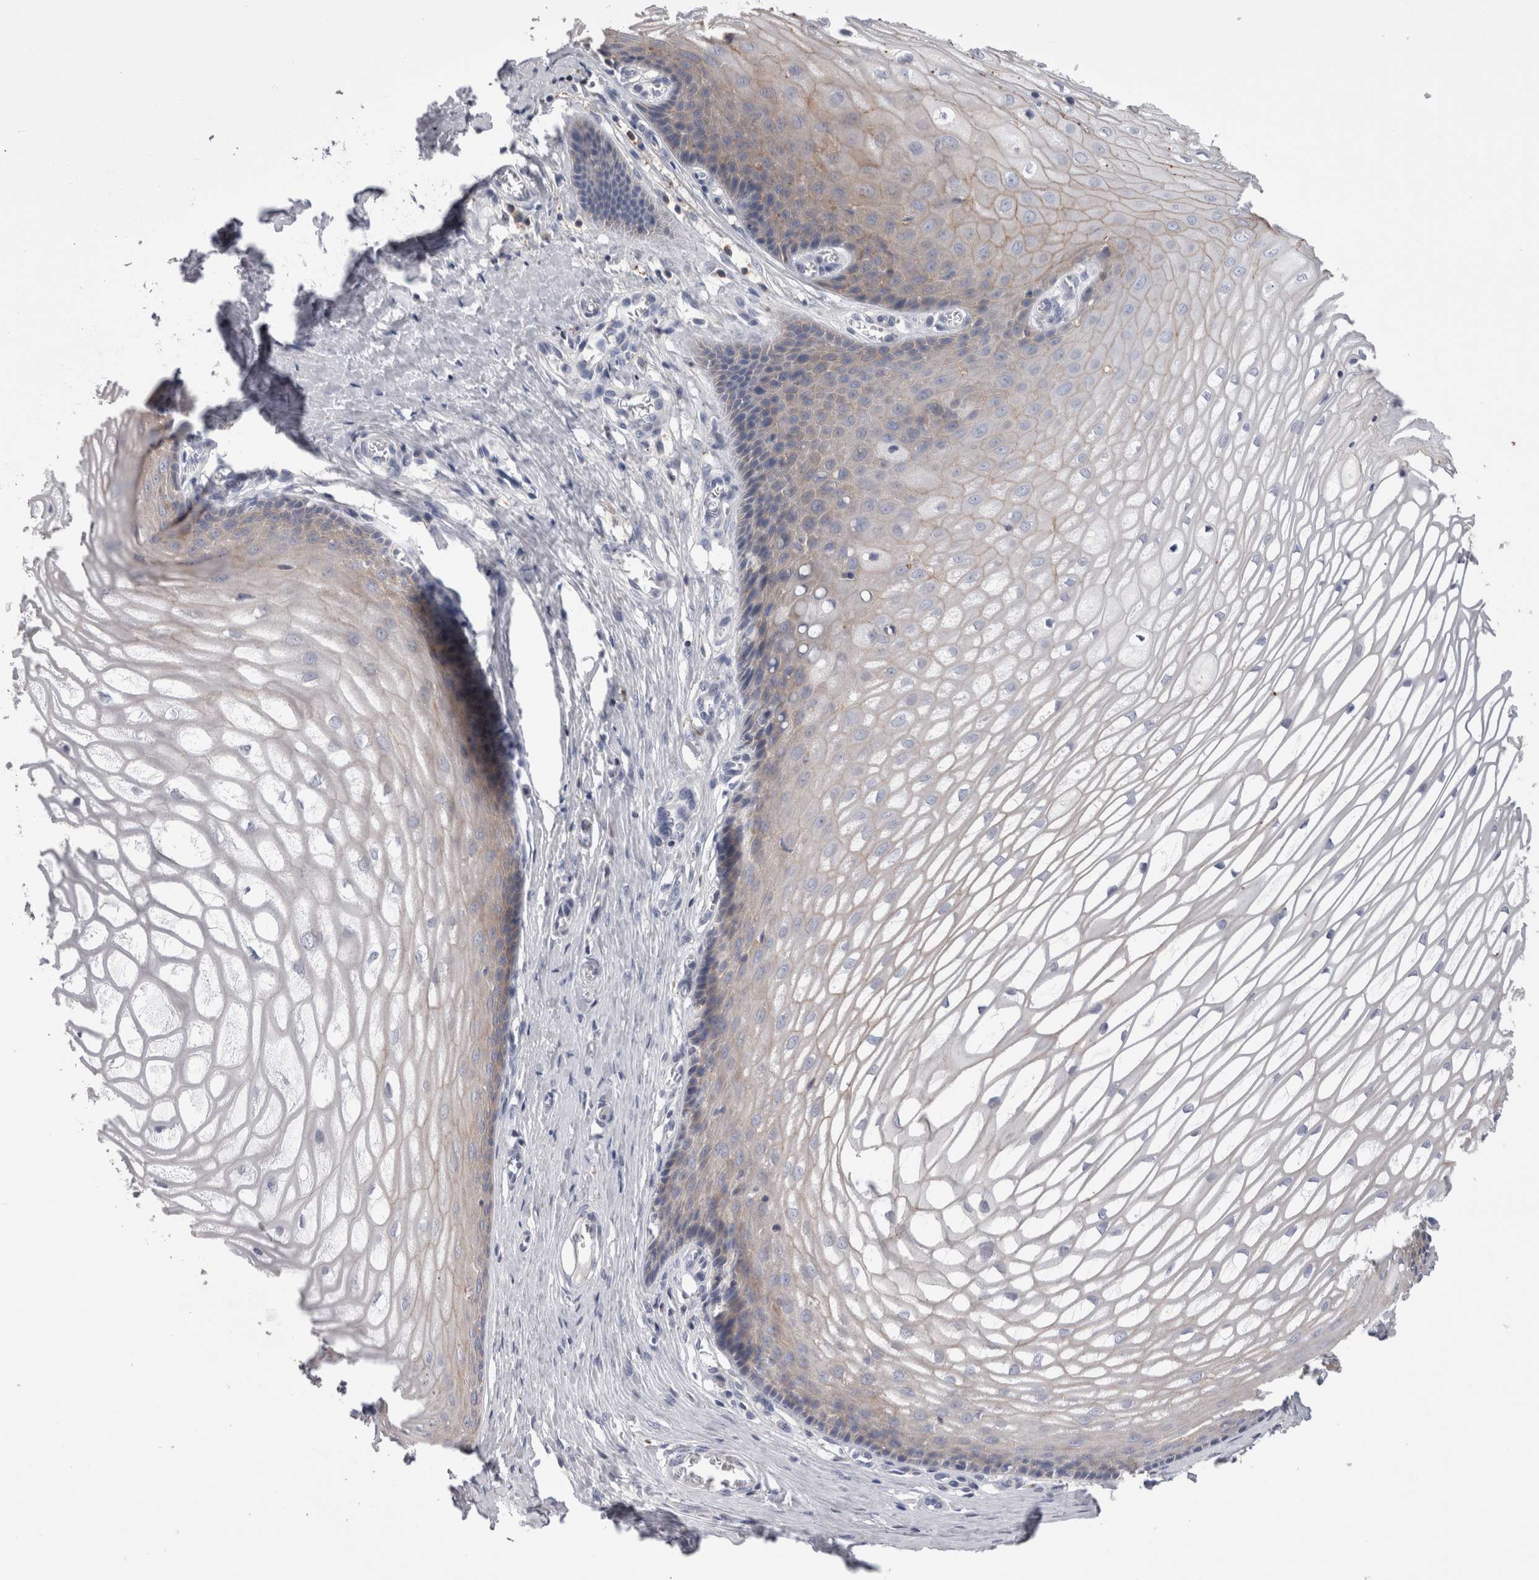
{"staining": {"intensity": "strong", "quantity": ">75%", "location": "cytoplasmic/membranous"}, "tissue": "cervix", "cell_type": "Glandular cells", "image_type": "normal", "snomed": [{"axis": "morphology", "description": "Normal tissue, NOS"}, {"axis": "topography", "description": "Cervix"}], "caption": "An immunohistochemistry image of unremarkable tissue is shown. Protein staining in brown highlights strong cytoplasmic/membranous positivity in cervix within glandular cells. (DAB = brown stain, brightfield microscopy at high magnification).", "gene": "DCTN6", "patient": {"sex": "female", "age": 55}}